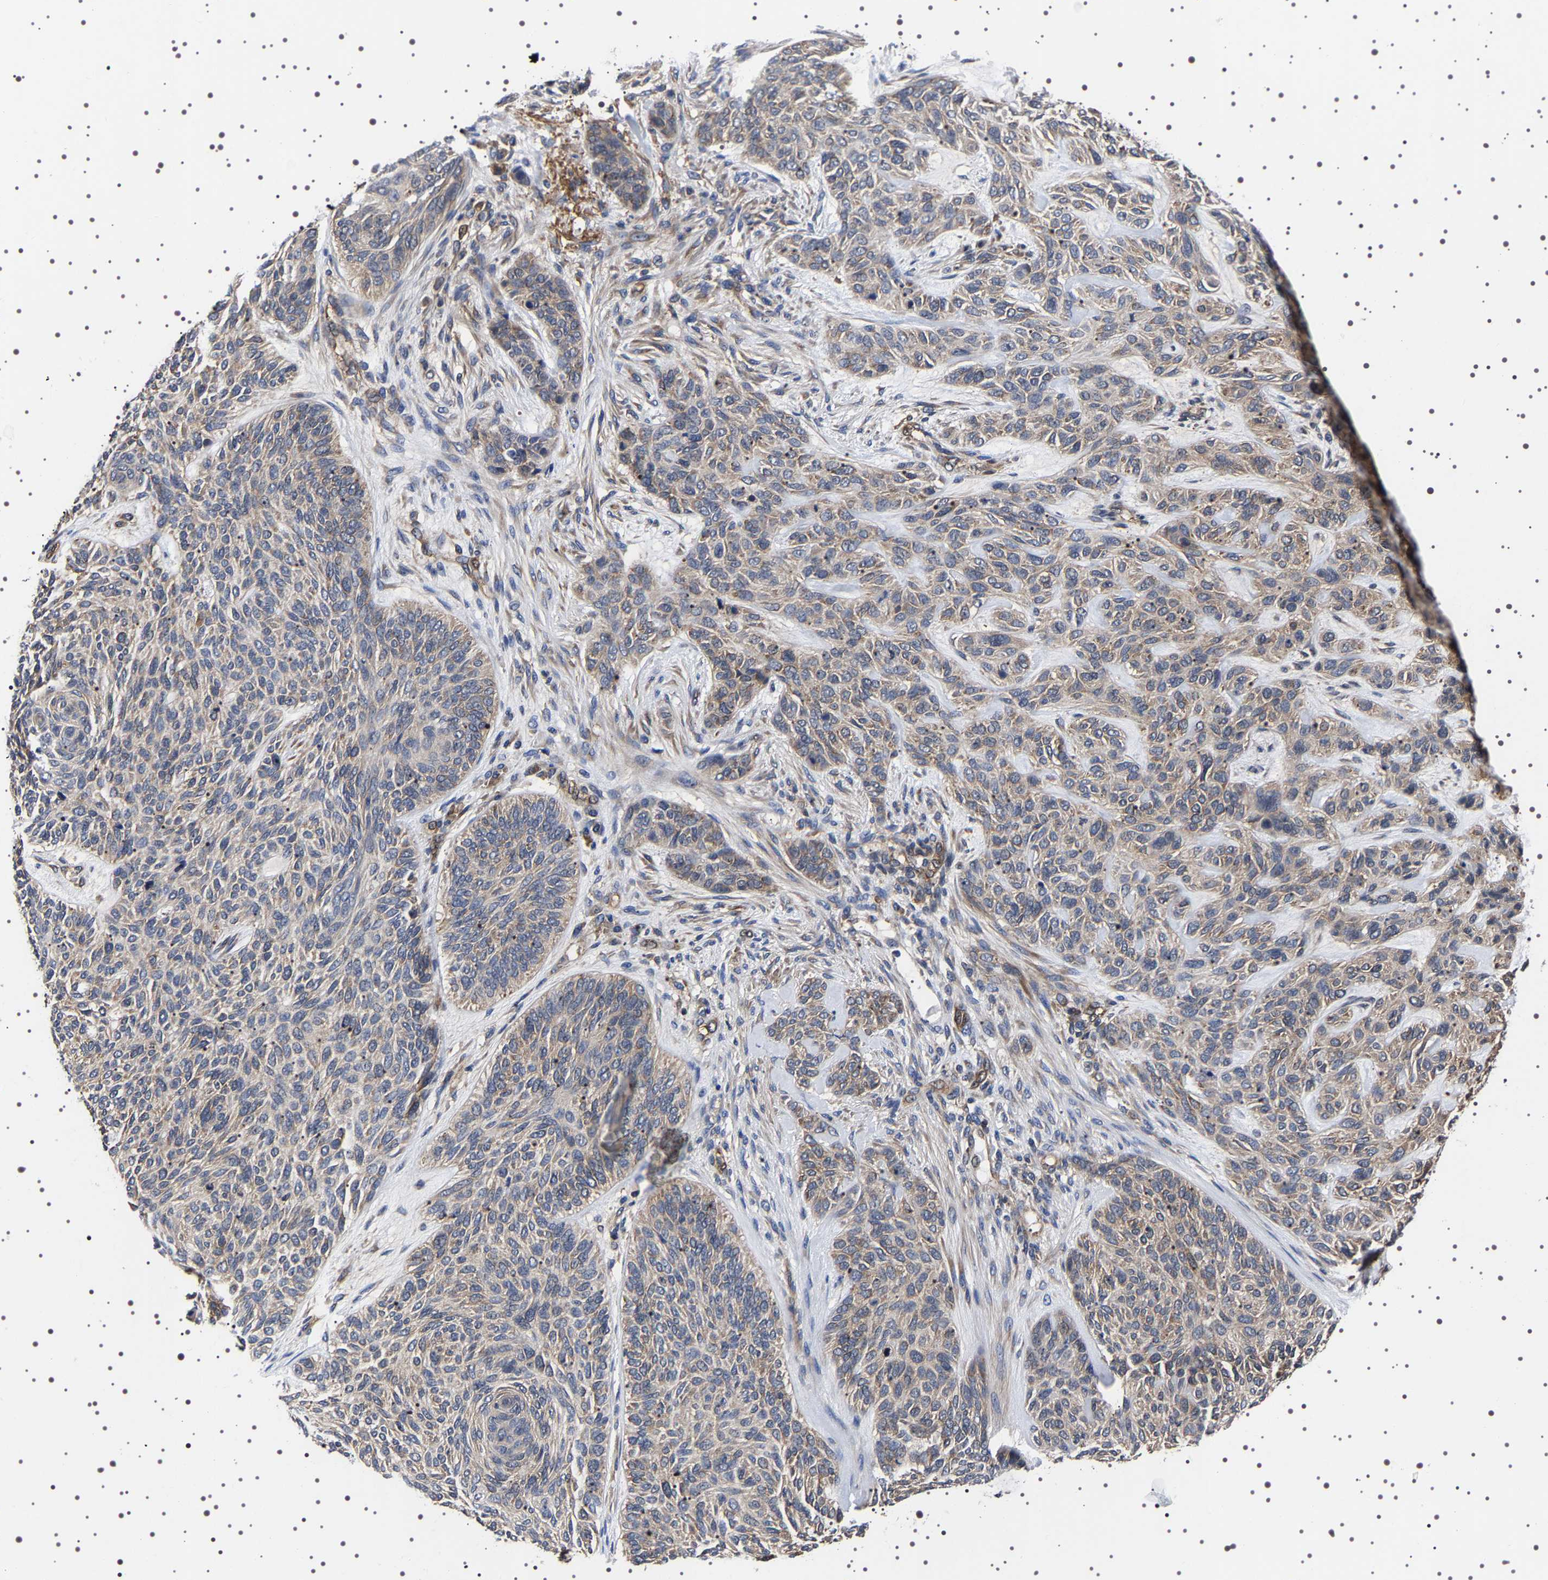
{"staining": {"intensity": "moderate", "quantity": "<25%", "location": "cytoplasmic/membranous"}, "tissue": "skin cancer", "cell_type": "Tumor cells", "image_type": "cancer", "snomed": [{"axis": "morphology", "description": "Basal cell carcinoma"}, {"axis": "topography", "description": "Skin"}], "caption": "The immunohistochemical stain highlights moderate cytoplasmic/membranous positivity in tumor cells of skin basal cell carcinoma tissue.", "gene": "DARS1", "patient": {"sex": "male", "age": 55}}